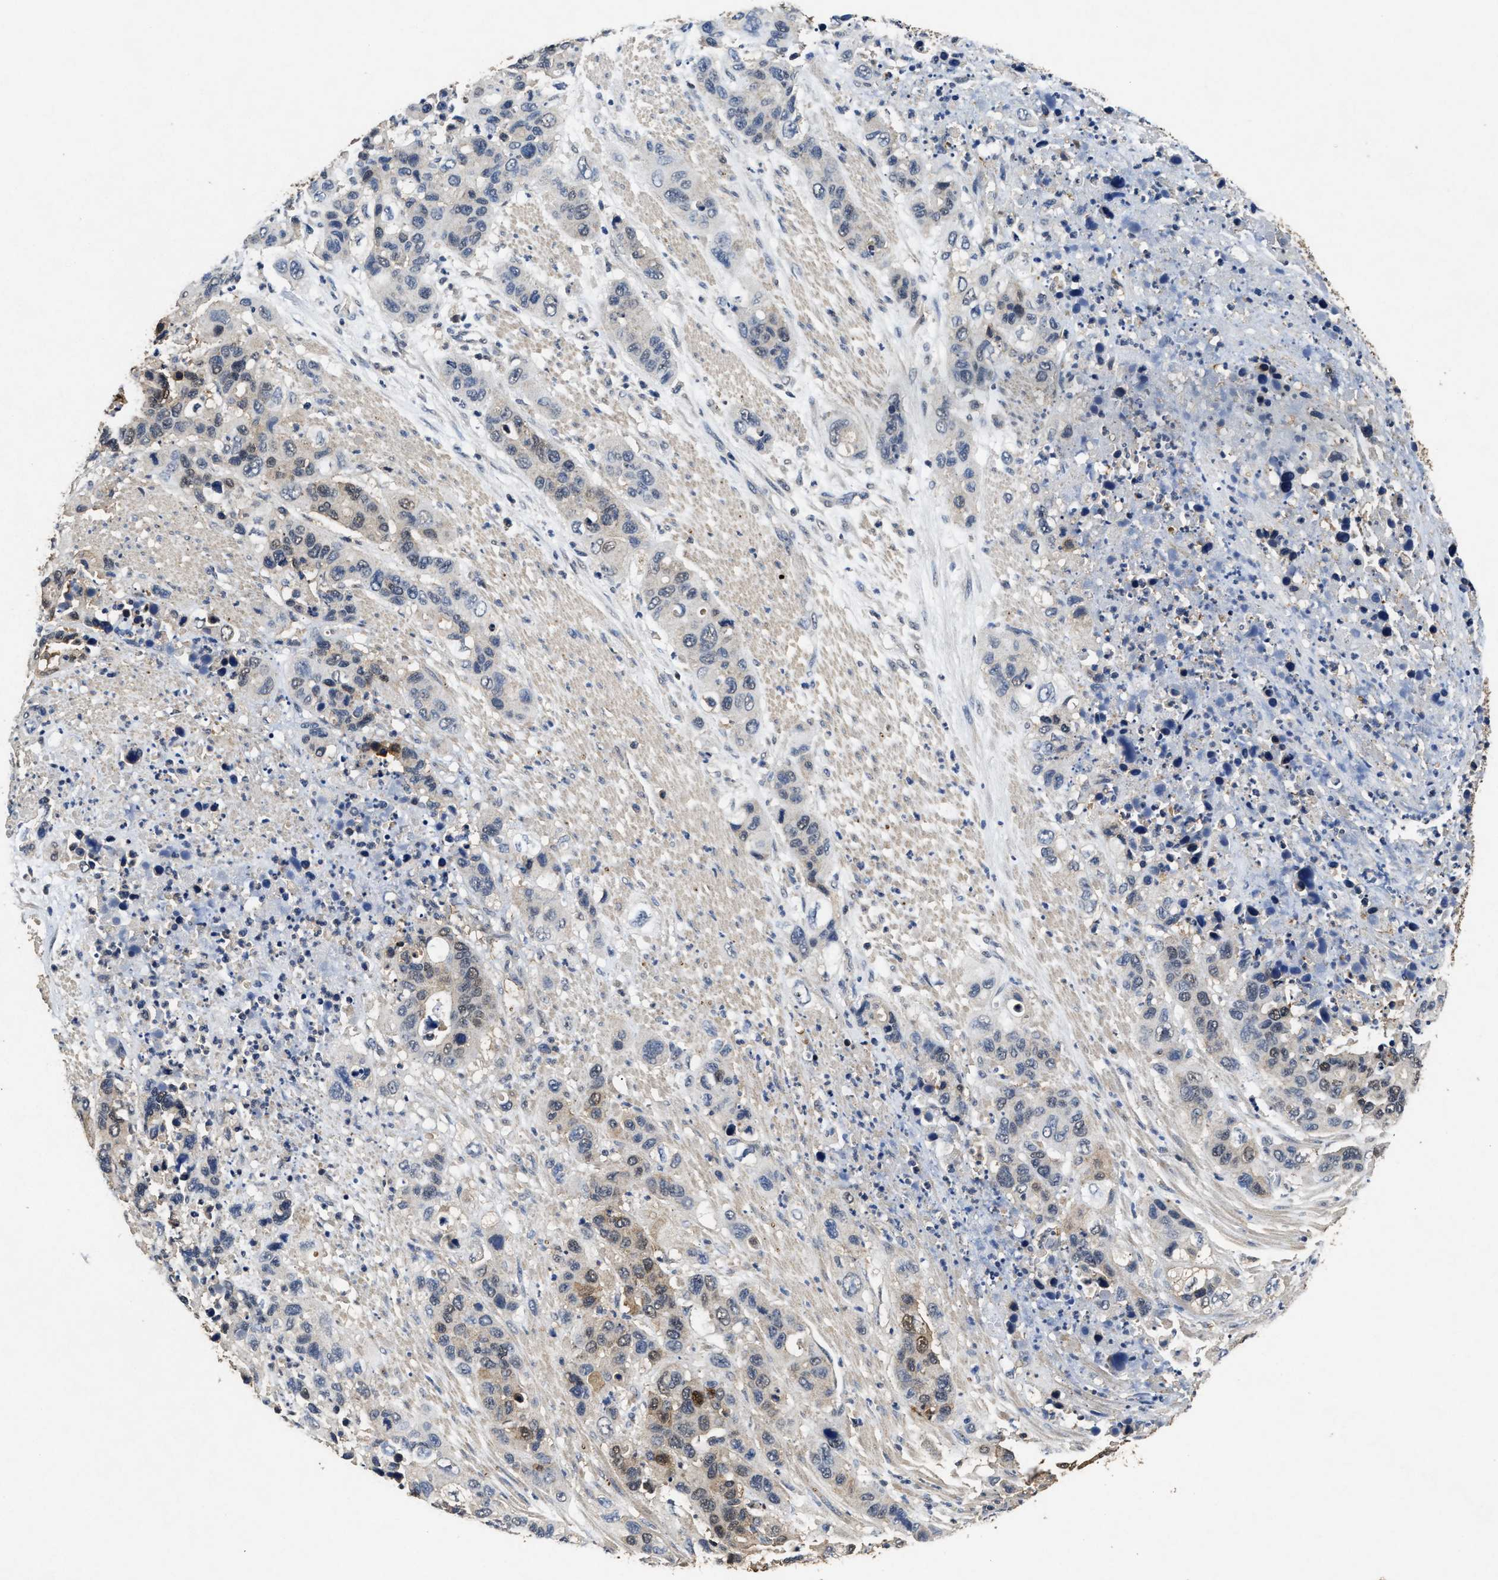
{"staining": {"intensity": "moderate", "quantity": "<25%", "location": "nuclear"}, "tissue": "pancreatic cancer", "cell_type": "Tumor cells", "image_type": "cancer", "snomed": [{"axis": "morphology", "description": "Adenocarcinoma, NOS"}, {"axis": "topography", "description": "Pancreas"}], "caption": "Protein analysis of pancreatic cancer (adenocarcinoma) tissue displays moderate nuclear positivity in about <25% of tumor cells. (Stains: DAB in brown, nuclei in blue, Microscopy: brightfield microscopy at high magnification).", "gene": "ACAT2", "patient": {"sex": "female", "age": 71}}